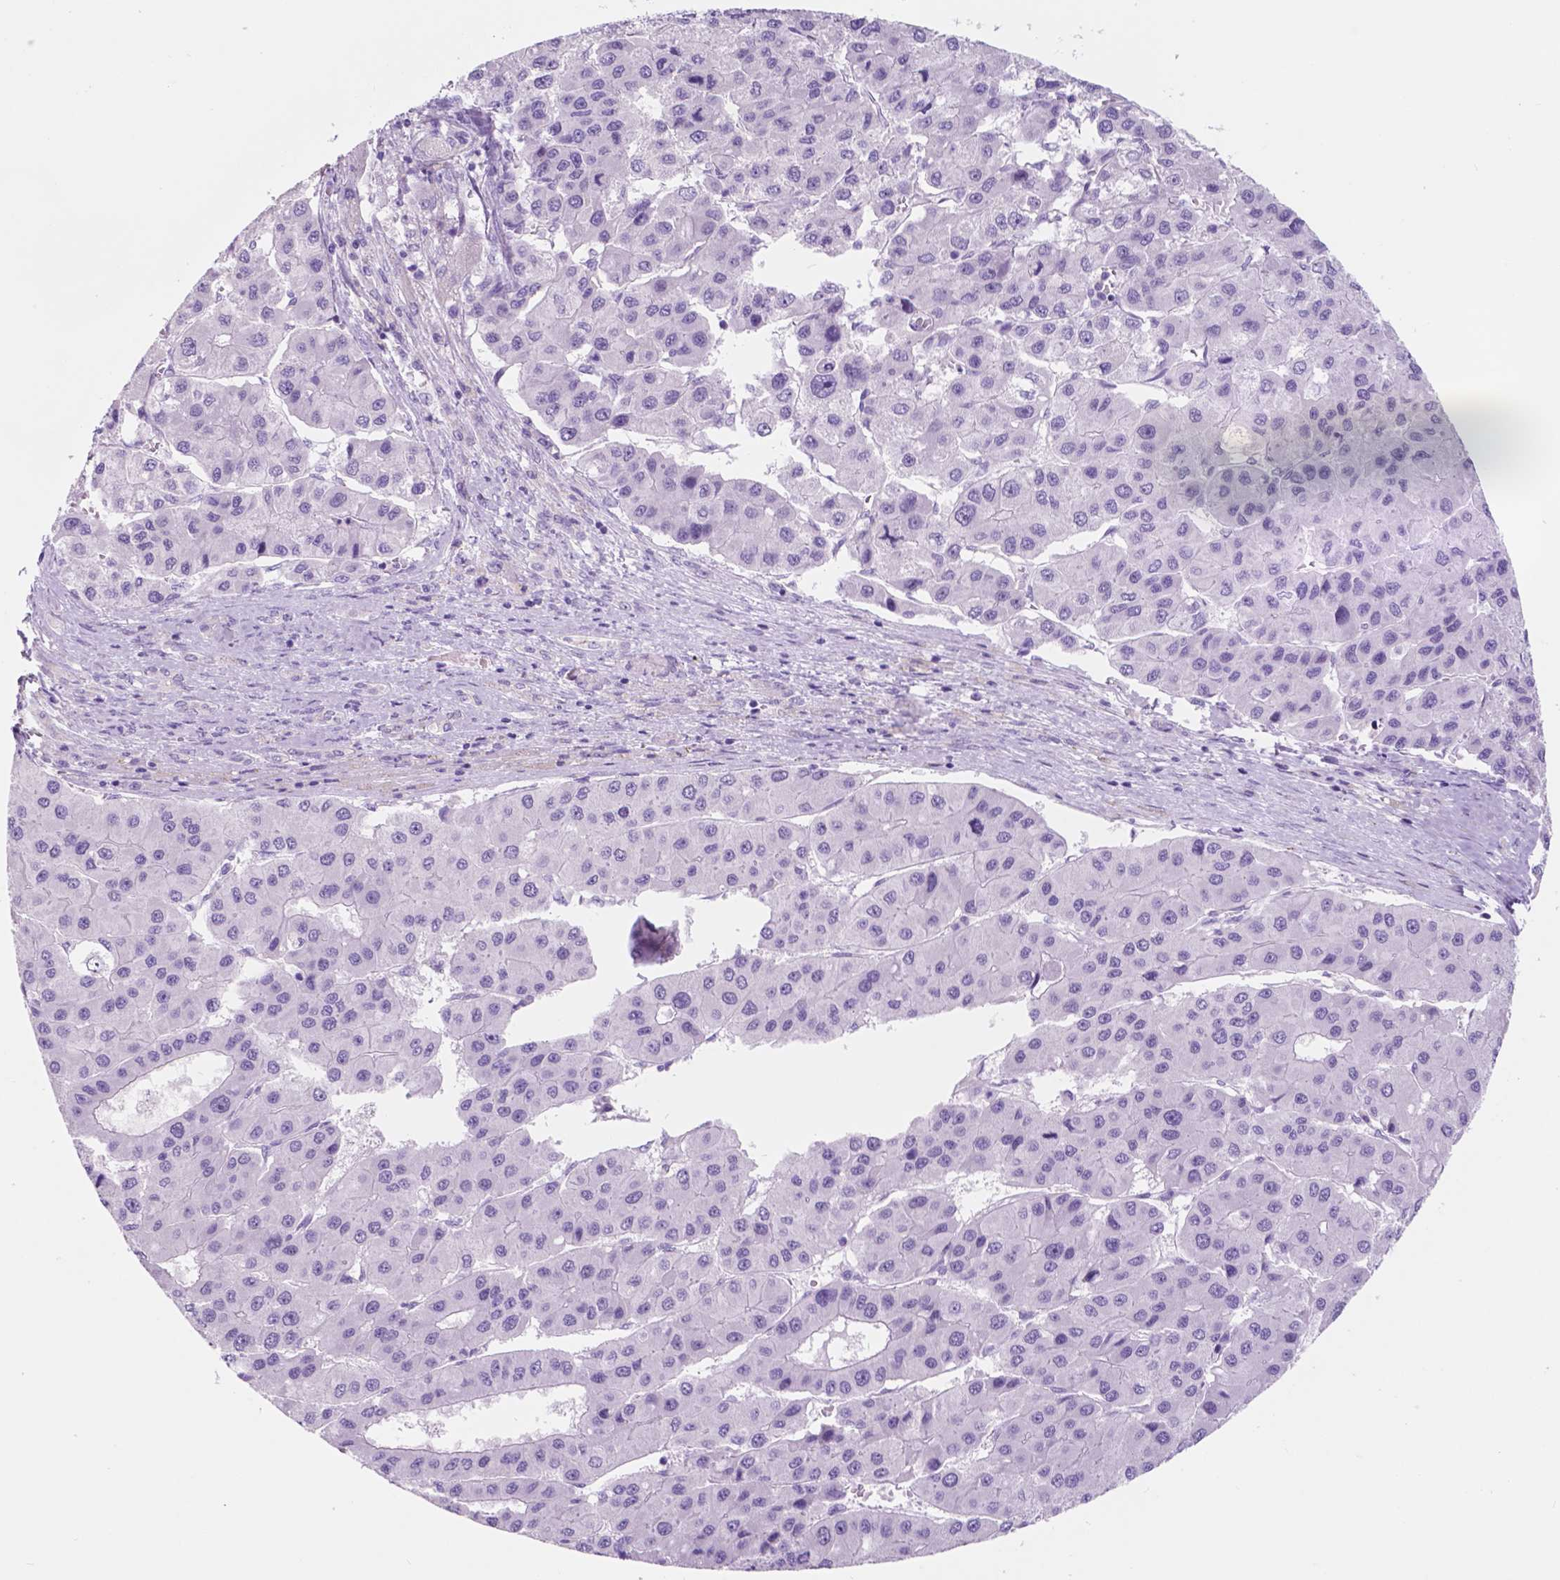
{"staining": {"intensity": "negative", "quantity": "none", "location": "none"}, "tissue": "liver cancer", "cell_type": "Tumor cells", "image_type": "cancer", "snomed": [{"axis": "morphology", "description": "Carcinoma, Hepatocellular, NOS"}, {"axis": "topography", "description": "Liver"}], "caption": "The photomicrograph reveals no staining of tumor cells in liver cancer. Brightfield microscopy of IHC stained with DAB (brown) and hematoxylin (blue), captured at high magnification.", "gene": "CUZD1", "patient": {"sex": "male", "age": 73}}